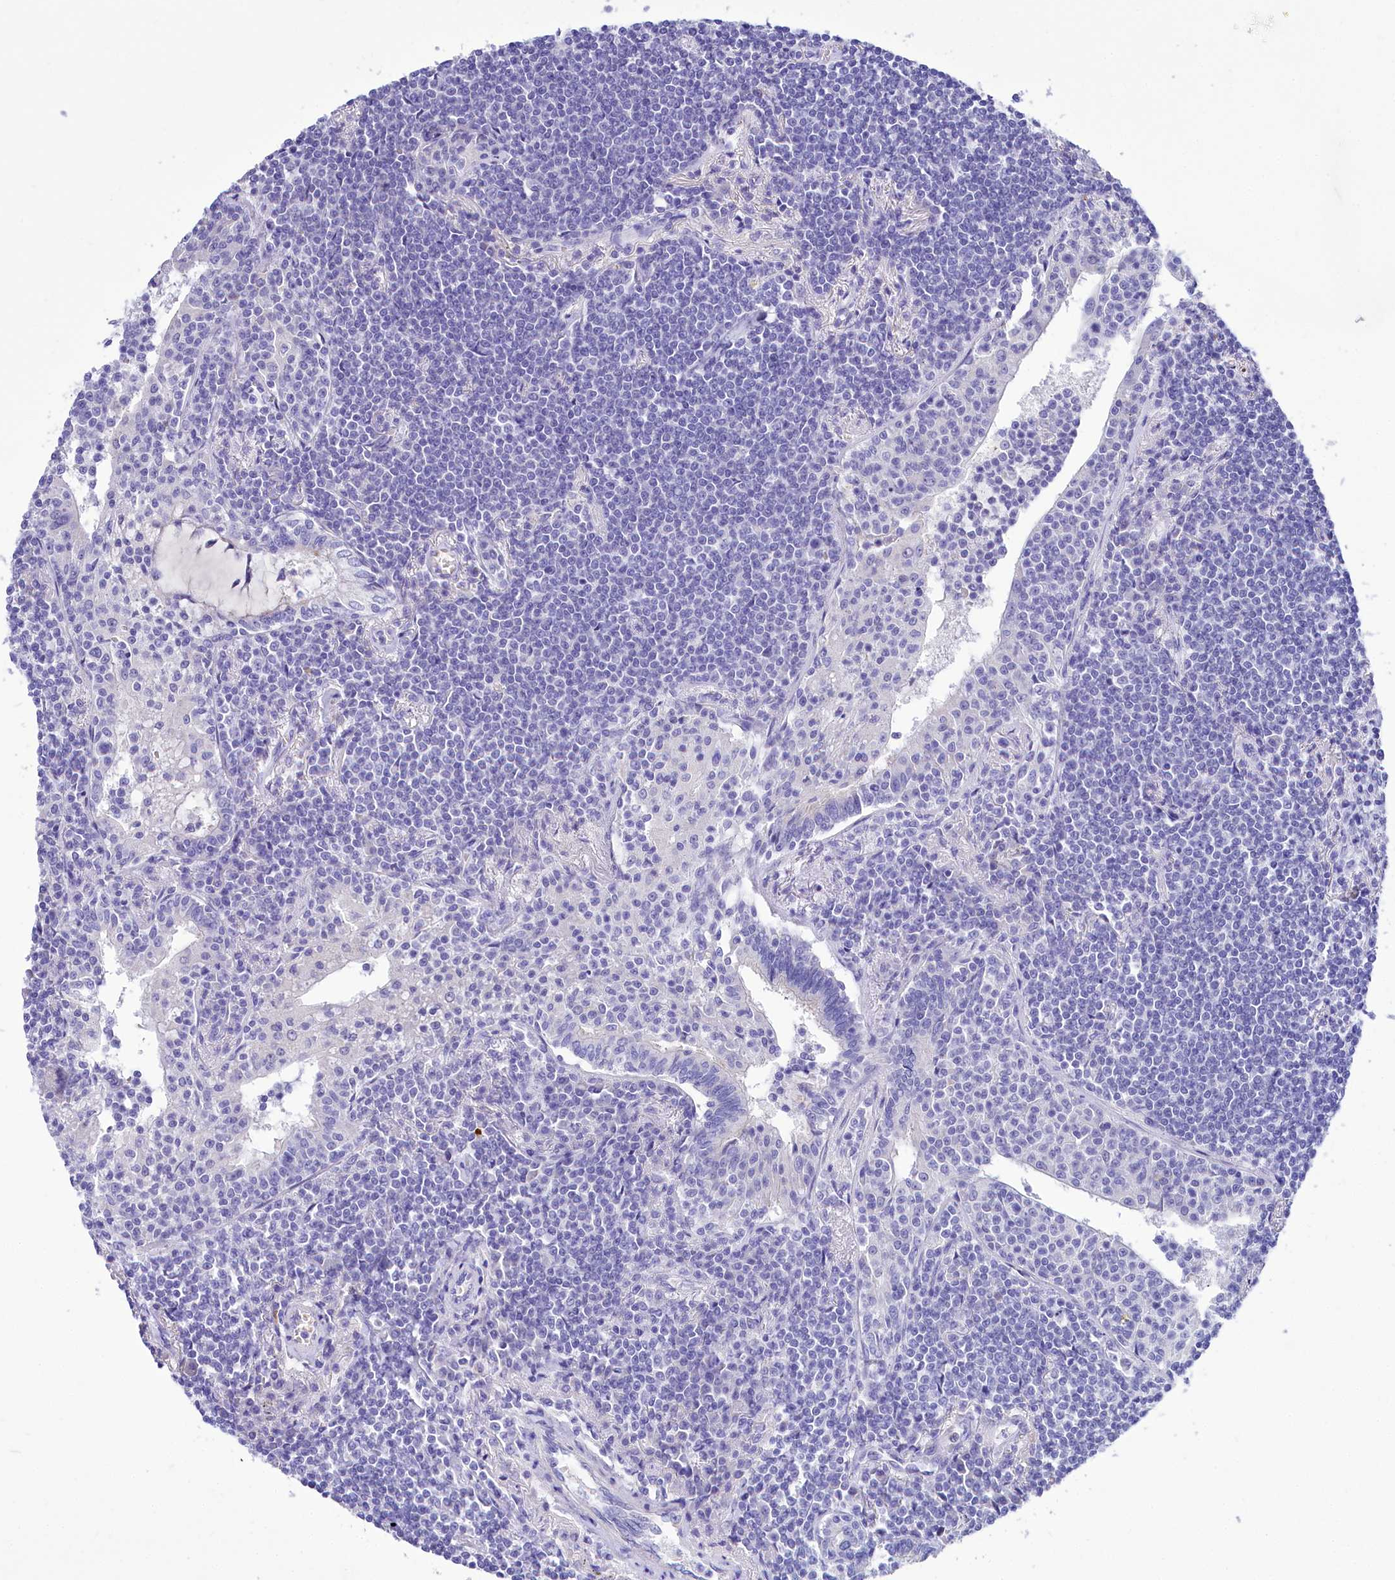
{"staining": {"intensity": "negative", "quantity": "none", "location": "none"}, "tissue": "lymphoma", "cell_type": "Tumor cells", "image_type": "cancer", "snomed": [{"axis": "morphology", "description": "Malignant lymphoma, non-Hodgkin's type, Low grade"}, {"axis": "topography", "description": "Lung"}], "caption": "This is an immunohistochemistry (IHC) micrograph of low-grade malignant lymphoma, non-Hodgkin's type. There is no expression in tumor cells.", "gene": "TTC36", "patient": {"sex": "female", "age": 71}}